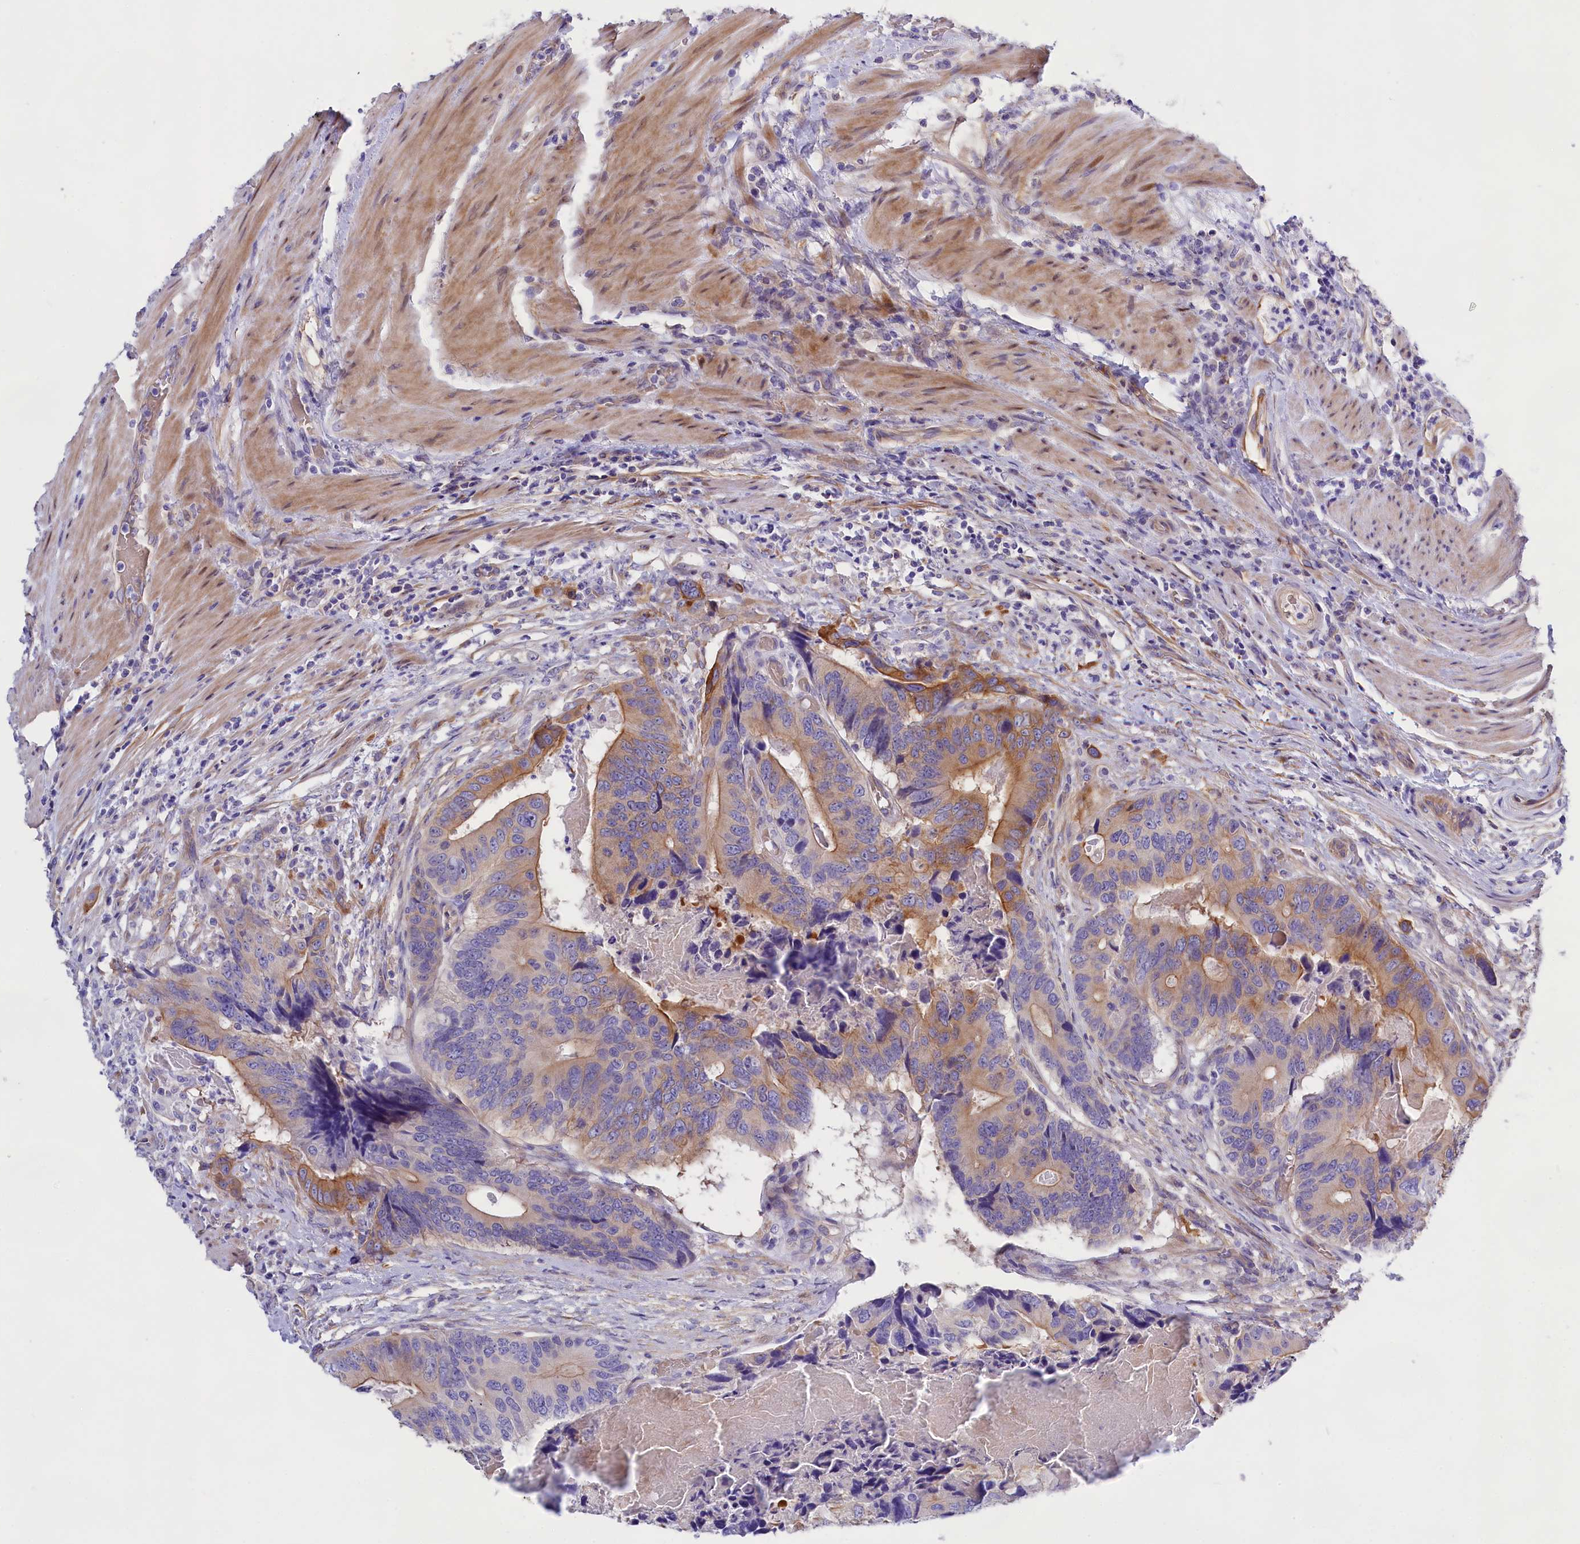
{"staining": {"intensity": "moderate", "quantity": "25%-75%", "location": "cytoplasmic/membranous"}, "tissue": "colorectal cancer", "cell_type": "Tumor cells", "image_type": "cancer", "snomed": [{"axis": "morphology", "description": "Adenocarcinoma, NOS"}, {"axis": "topography", "description": "Colon"}], "caption": "This is a histology image of IHC staining of colorectal cancer, which shows moderate staining in the cytoplasmic/membranous of tumor cells.", "gene": "PPP1R13L", "patient": {"sex": "male", "age": 84}}